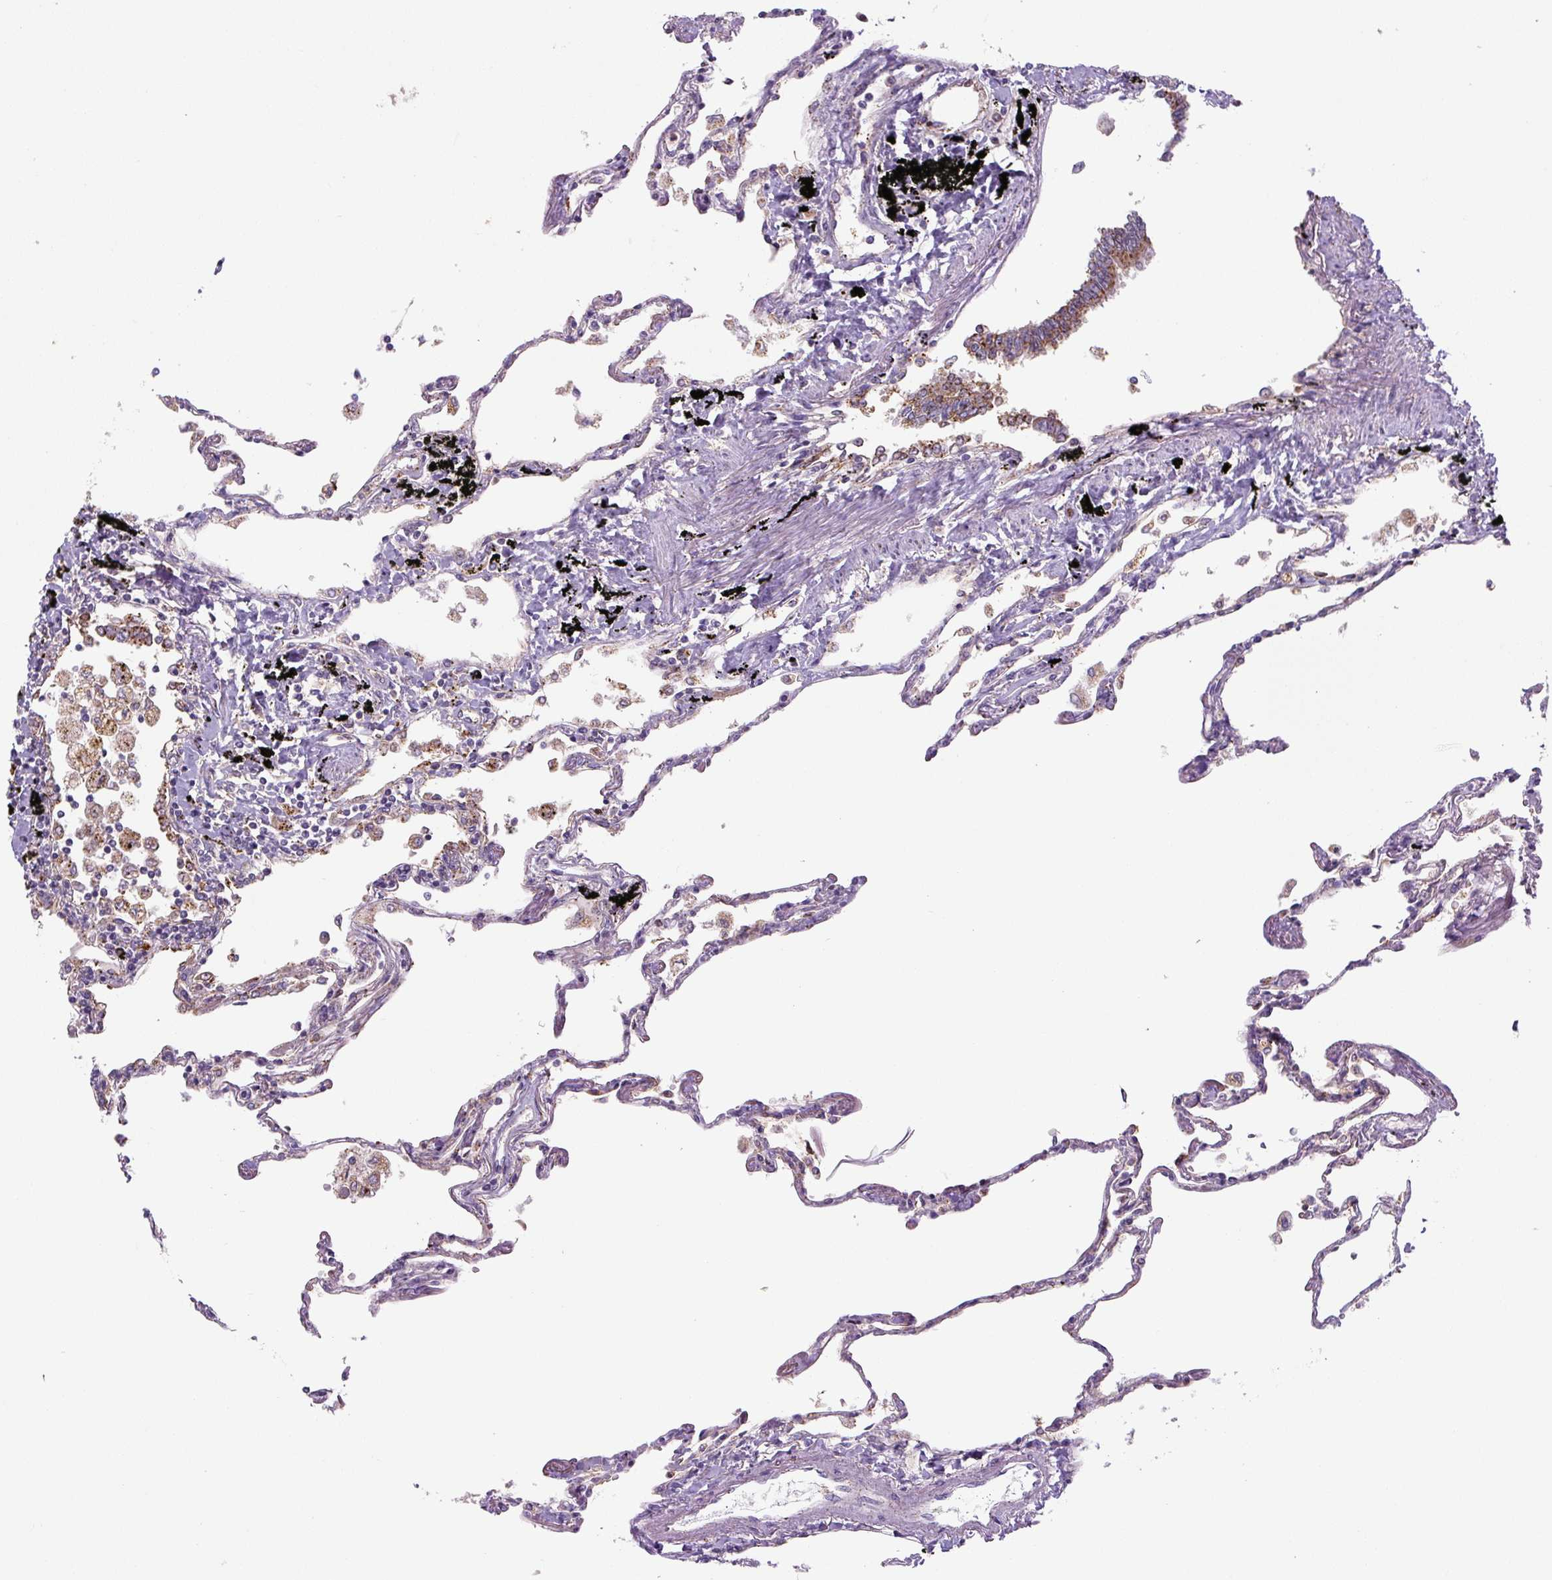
{"staining": {"intensity": "moderate", "quantity": "<25%", "location": "cytoplasmic/membranous"}, "tissue": "lung", "cell_type": "Alveolar cells", "image_type": "normal", "snomed": [{"axis": "morphology", "description": "Normal tissue, NOS"}, {"axis": "topography", "description": "Lung"}], "caption": "Approximately <25% of alveolar cells in unremarkable human lung demonstrate moderate cytoplasmic/membranous protein expression as visualized by brown immunohistochemical staining.", "gene": "ZSWIM7", "patient": {"sex": "female", "age": 67}}